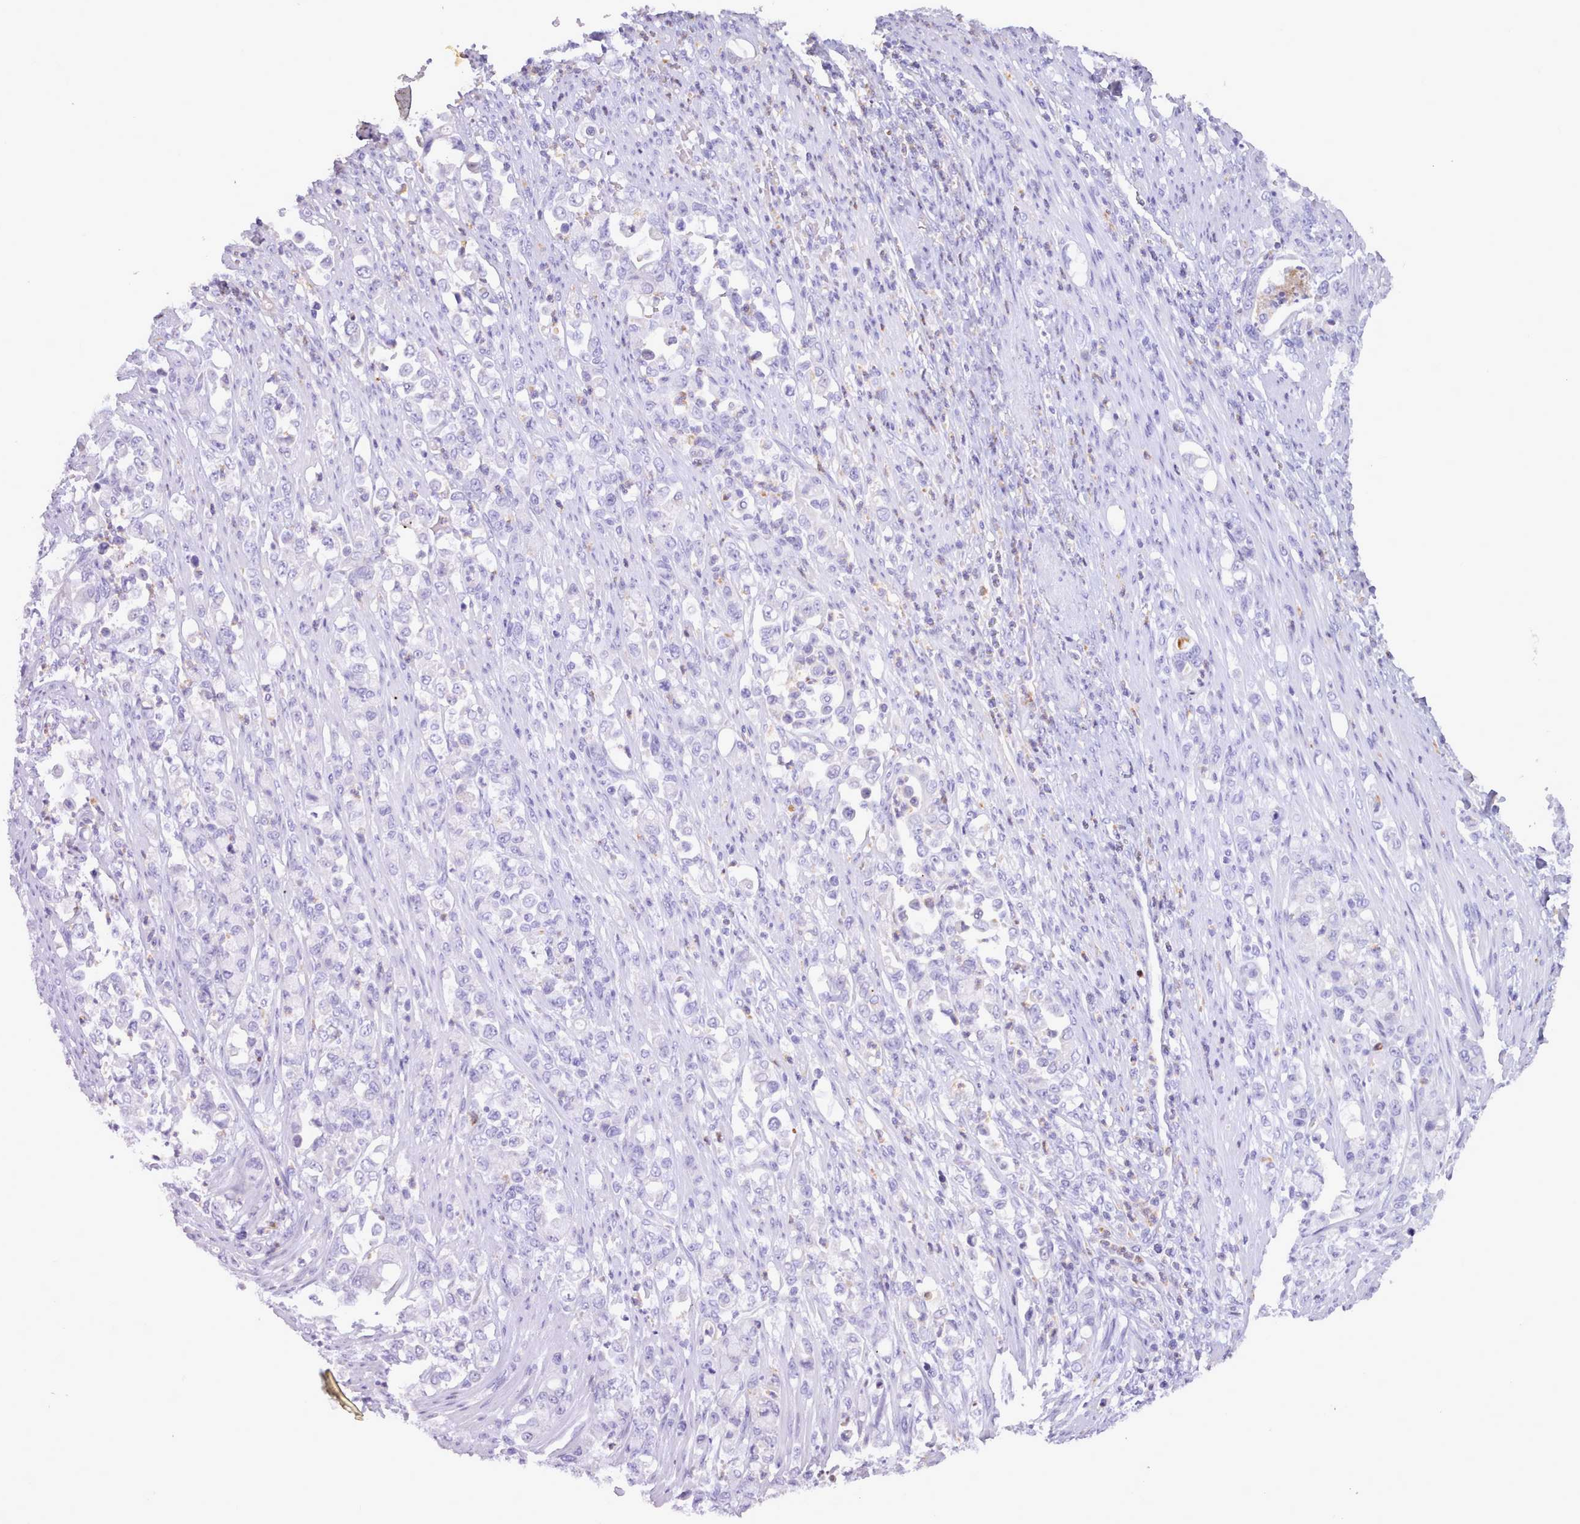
{"staining": {"intensity": "negative", "quantity": "none", "location": "none"}, "tissue": "stomach cancer", "cell_type": "Tumor cells", "image_type": "cancer", "snomed": [{"axis": "morphology", "description": "Normal tissue, NOS"}, {"axis": "morphology", "description": "Adenocarcinoma, NOS"}, {"axis": "topography", "description": "Stomach"}], "caption": "This is a micrograph of IHC staining of adenocarcinoma (stomach), which shows no expression in tumor cells. (Stains: DAB IHC with hematoxylin counter stain, Microscopy: brightfield microscopy at high magnification).", "gene": "CYP2A13", "patient": {"sex": "female", "age": 79}}